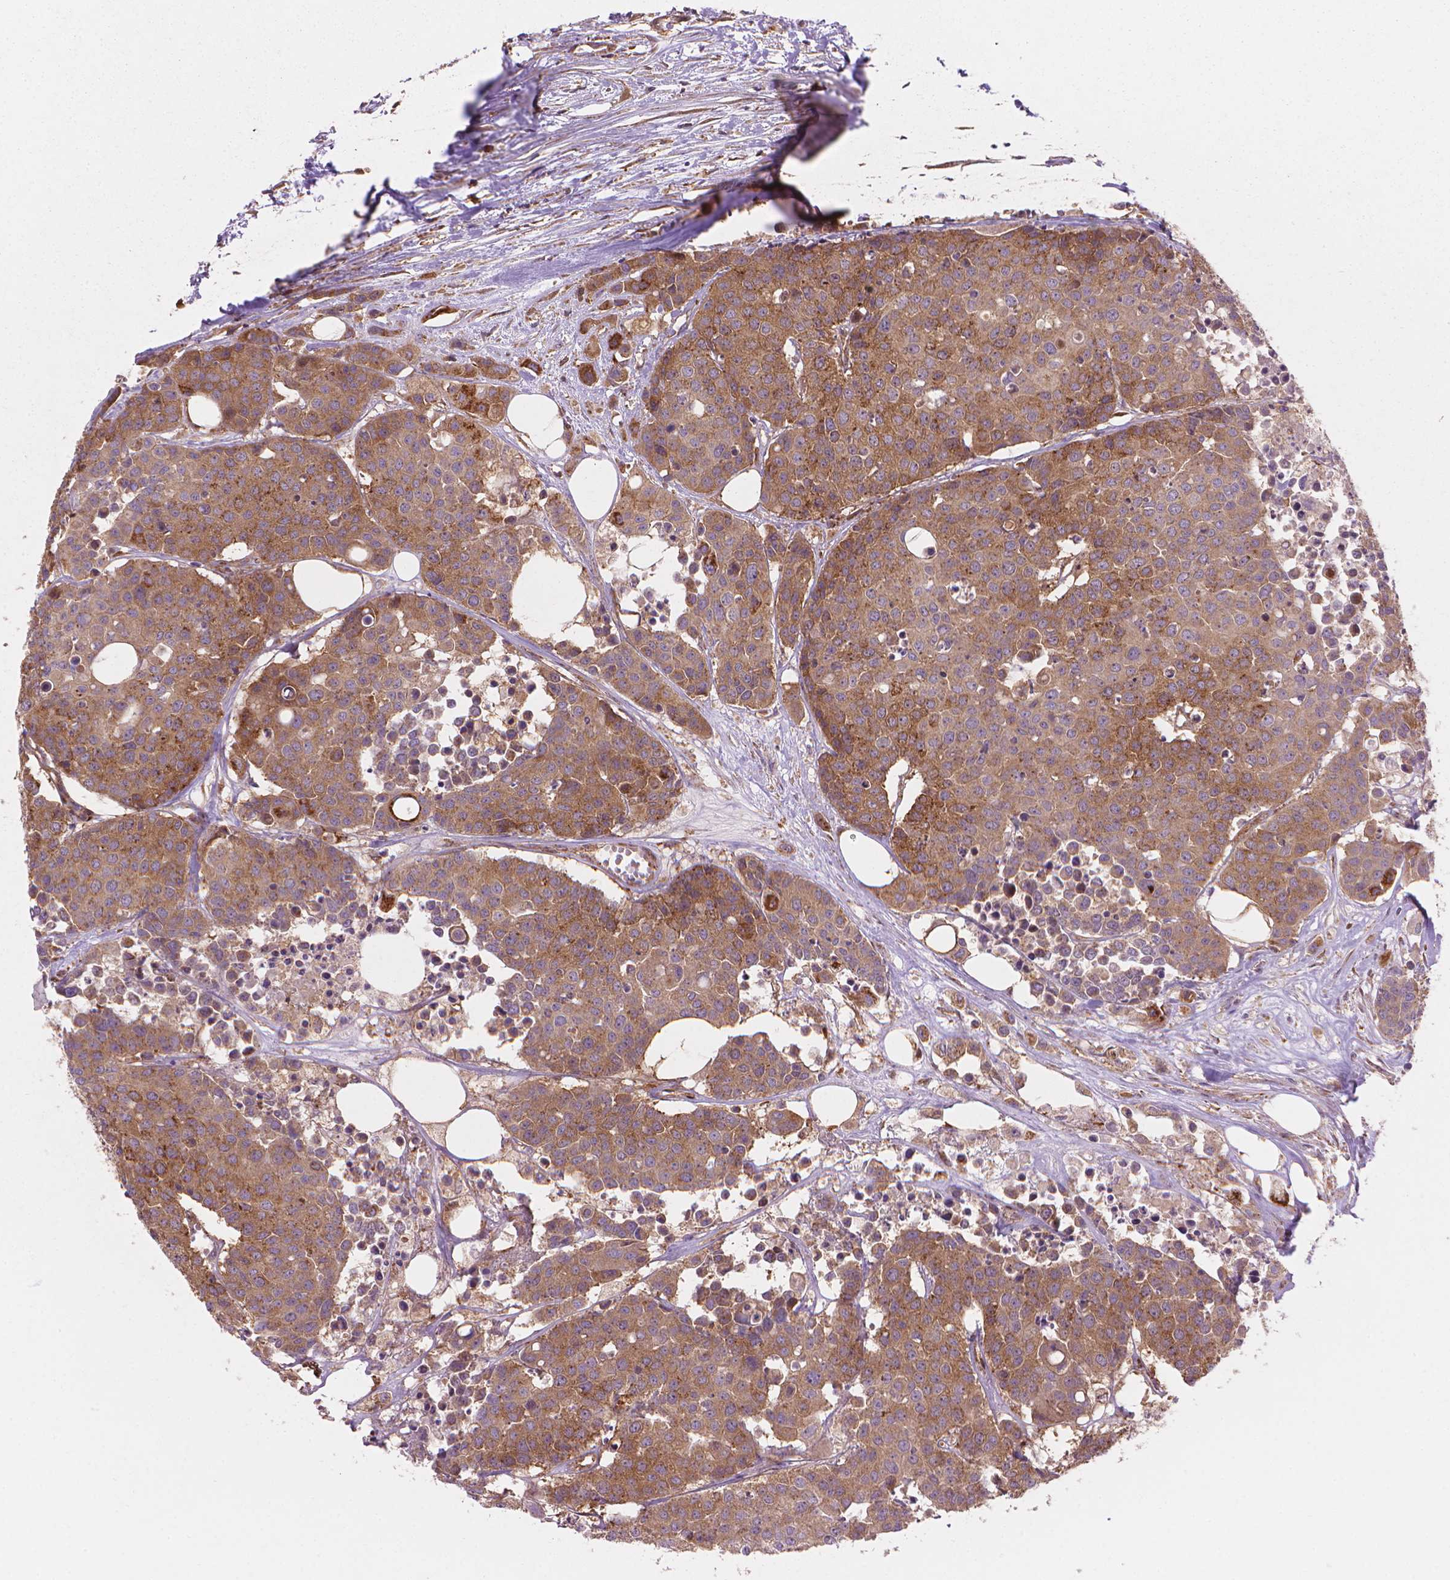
{"staining": {"intensity": "moderate", "quantity": ">75%", "location": "cytoplasmic/membranous"}, "tissue": "carcinoid", "cell_type": "Tumor cells", "image_type": "cancer", "snomed": [{"axis": "morphology", "description": "Carcinoid, malignant, NOS"}, {"axis": "topography", "description": "Colon"}], "caption": "IHC photomicrograph of human carcinoid stained for a protein (brown), which reveals medium levels of moderate cytoplasmic/membranous staining in about >75% of tumor cells.", "gene": "VARS2", "patient": {"sex": "male", "age": 81}}